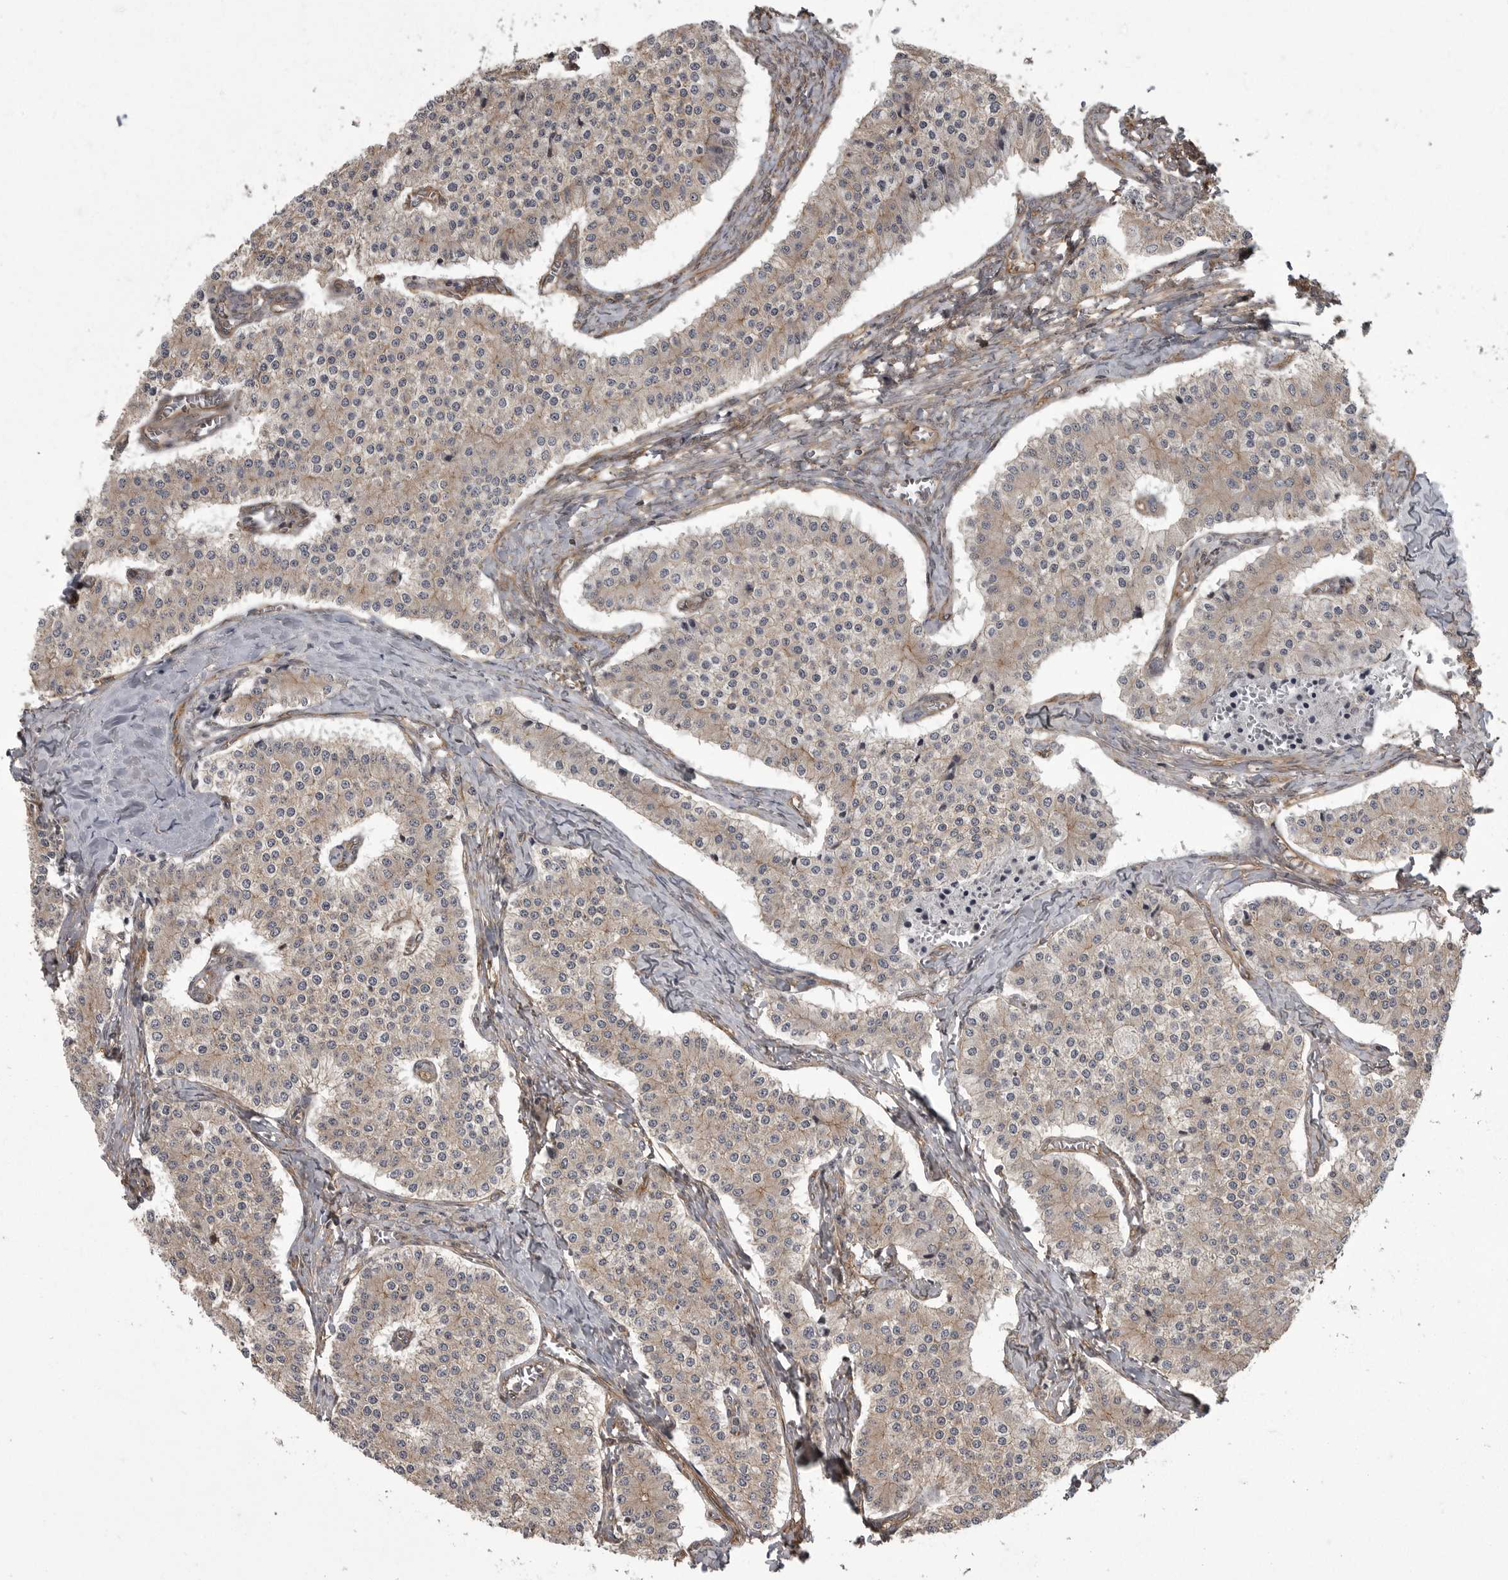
{"staining": {"intensity": "weak", "quantity": "25%-75%", "location": "cytoplasmic/membranous"}, "tissue": "carcinoid", "cell_type": "Tumor cells", "image_type": "cancer", "snomed": [{"axis": "morphology", "description": "Carcinoid, malignant, NOS"}, {"axis": "topography", "description": "Colon"}], "caption": "Immunohistochemical staining of carcinoid (malignant) reveals low levels of weak cytoplasmic/membranous protein positivity in approximately 25%-75% of tumor cells. (IHC, brightfield microscopy, high magnification).", "gene": "DNAJC8", "patient": {"sex": "female", "age": 52}}